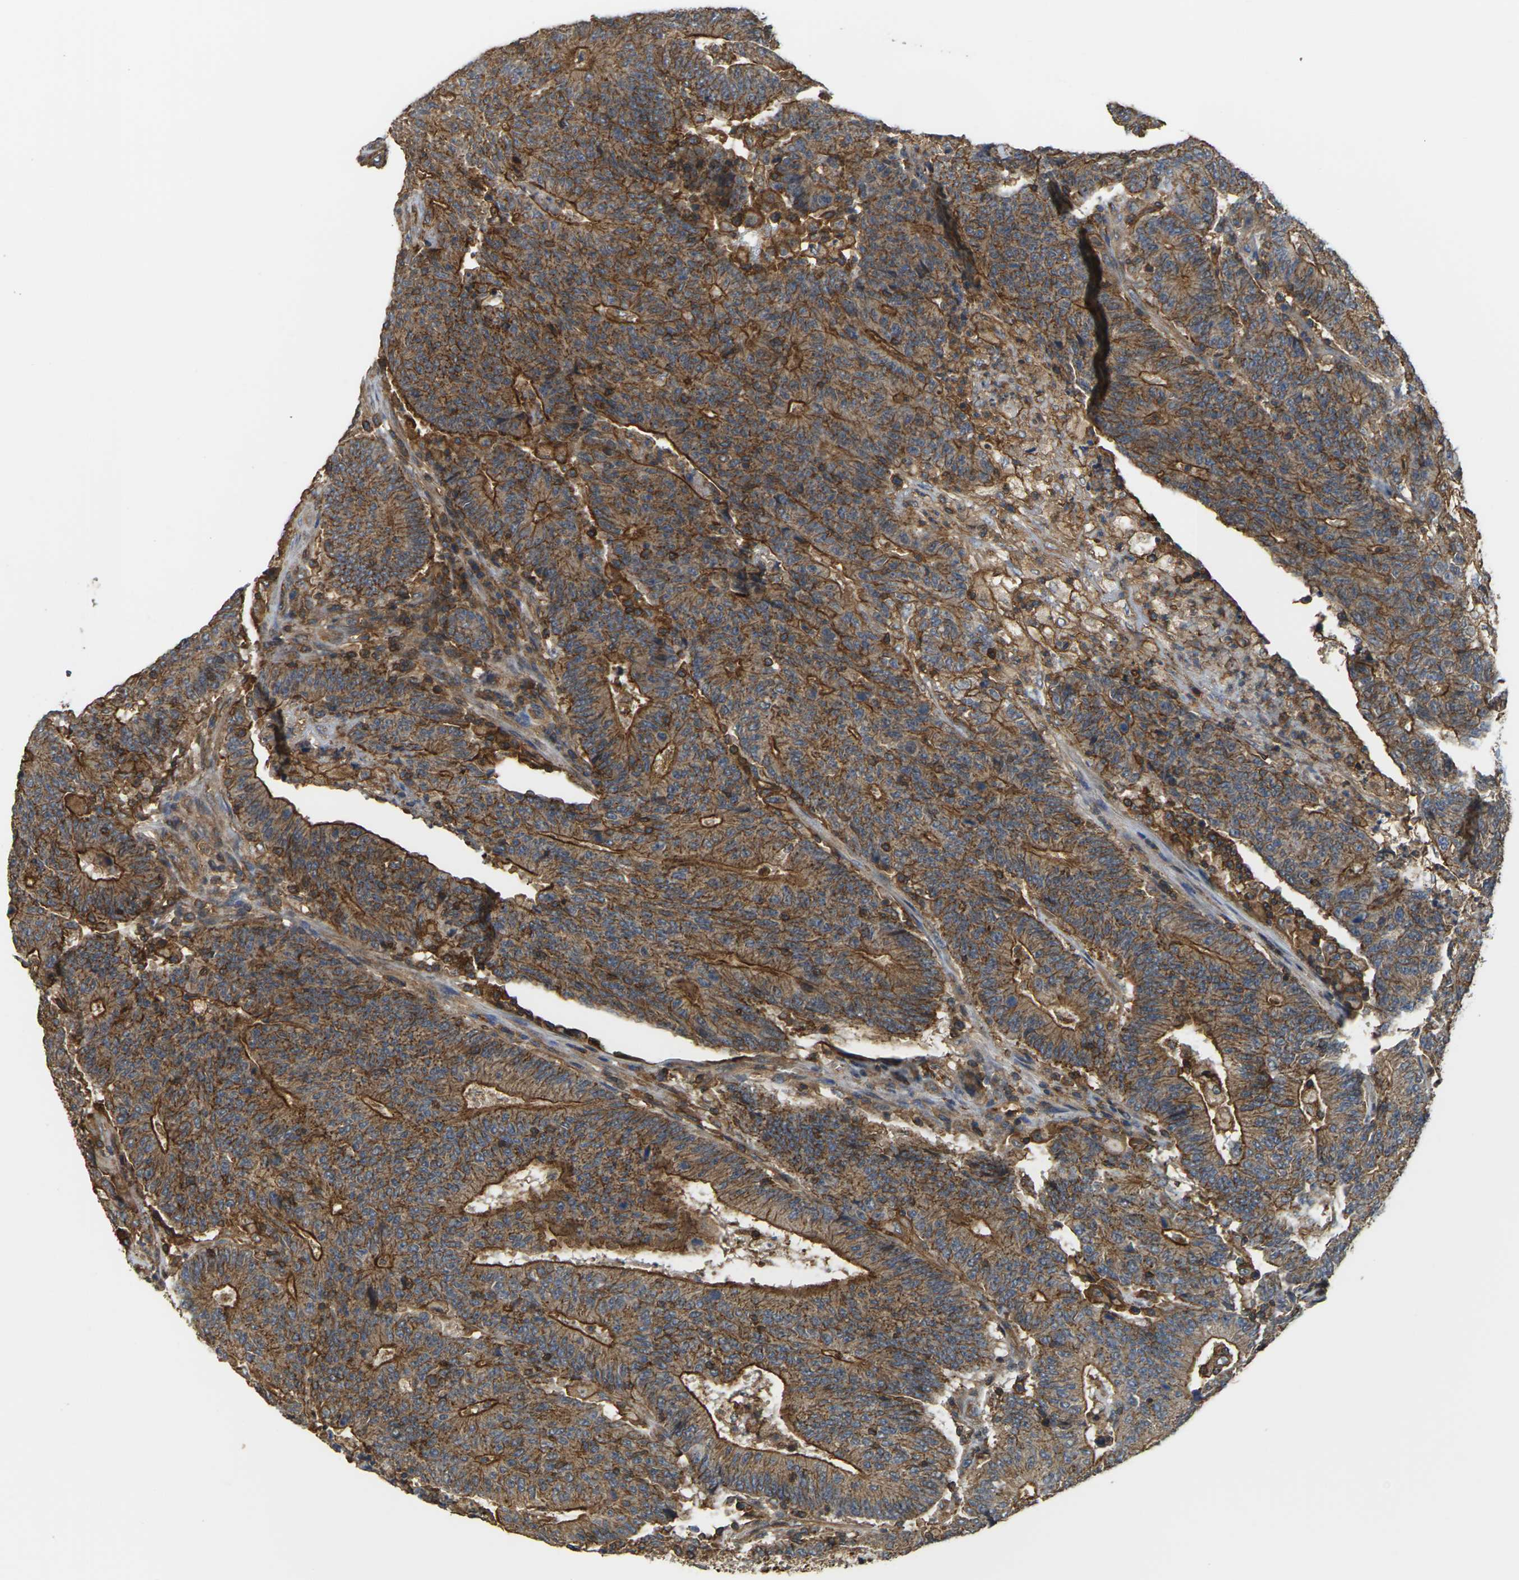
{"staining": {"intensity": "strong", "quantity": ">75%", "location": "cytoplasmic/membranous"}, "tissue": "colorectal cancer", "cell_type": "Tumor cells", "image_type": "cancer", "snomed": [{"axis": "morphology", "description": "Normal tissue, NOS"}, {"axis": "morphology", "description": "Adenocarcinoma, NOS"}, {"axis": "topography", "description": "Colon"}], "caption": "The histopathology image displays a brown stain indicating the presence of a protein in the cytoplasmic/membranous of tumor cells in colorectal adenocarcinoma. (Stains: DAB (3,3'-diaminobenzidine) in brown, nuclei in blue, Microscopy: brightfield microscopy at high magnification).", "gene": "IQGAP1", "patient": {"sex": "female", "age": 75}}